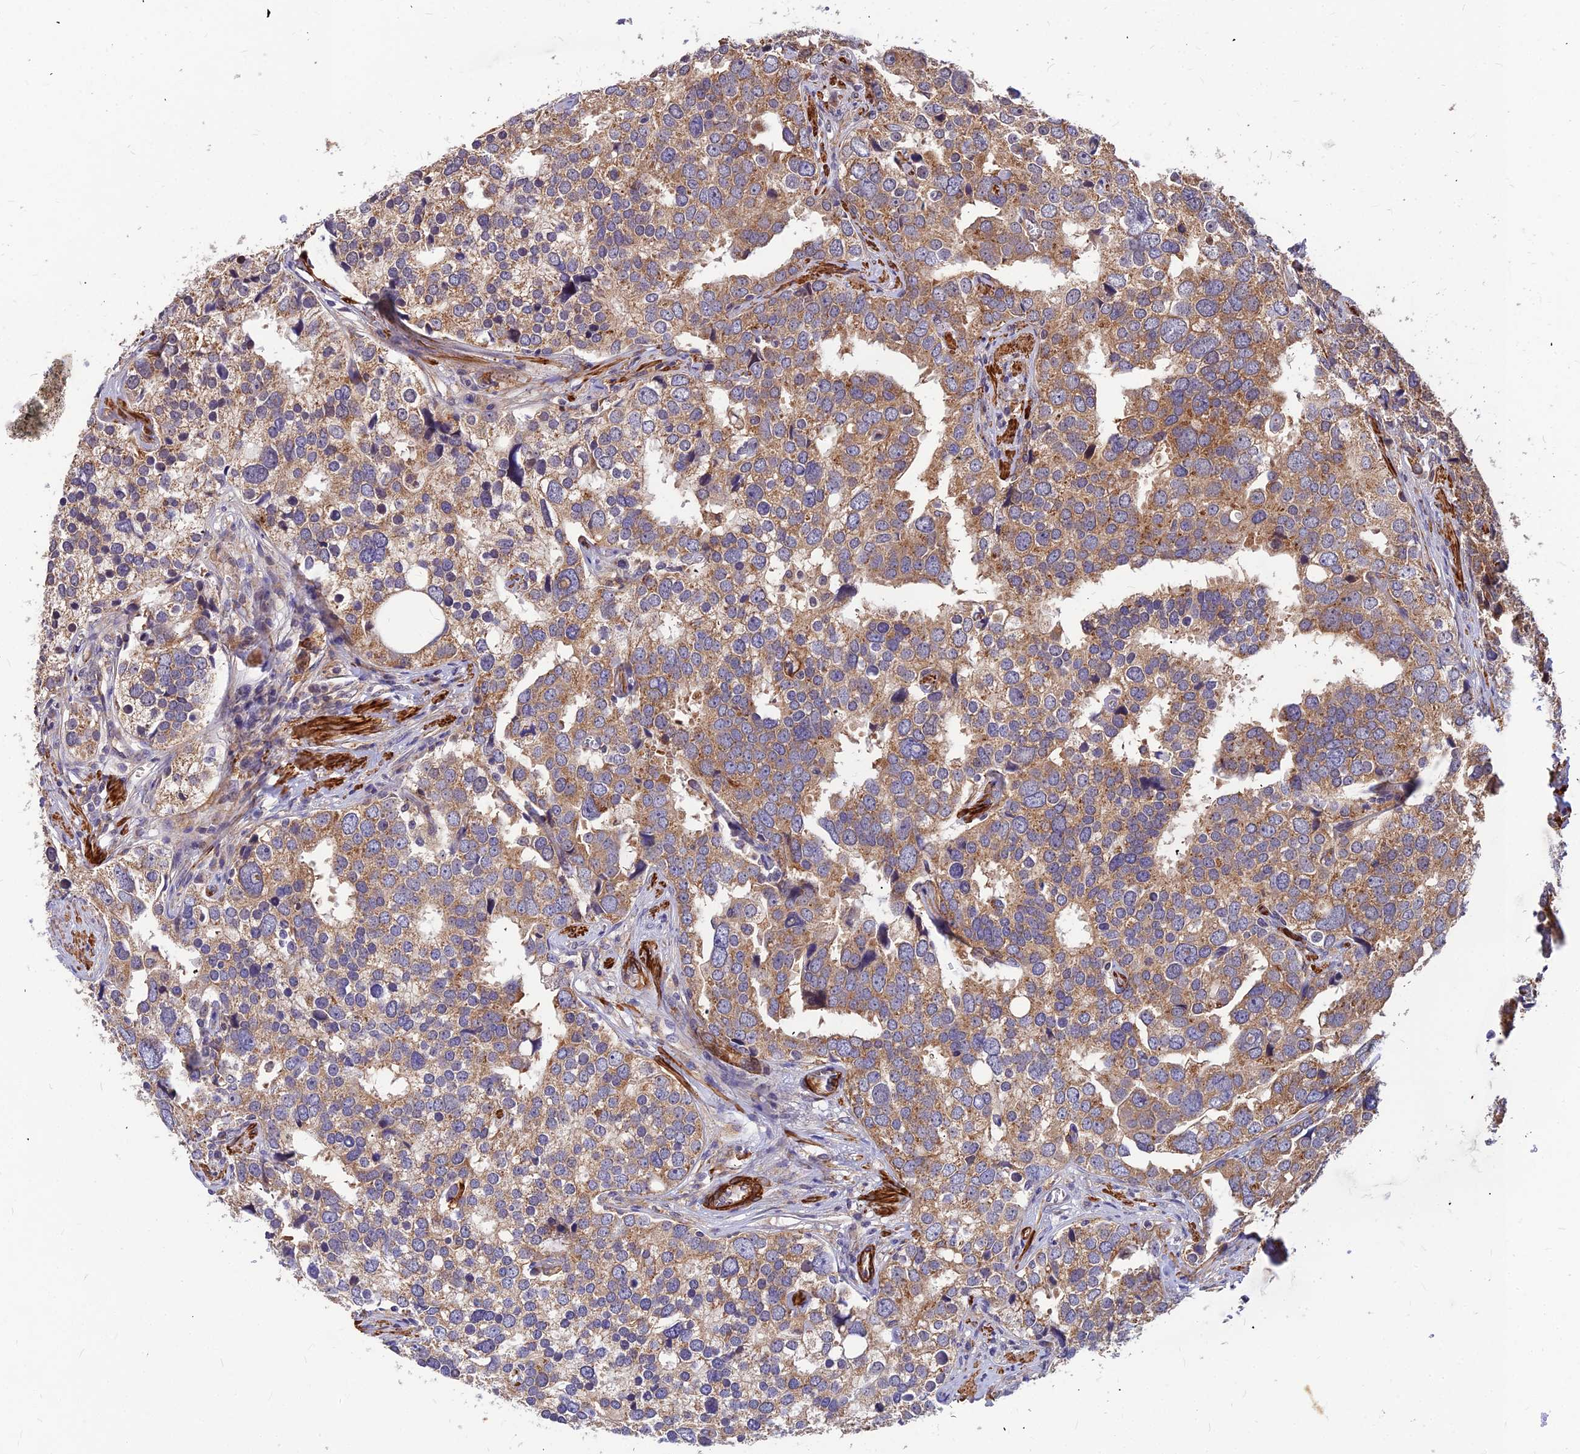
{"staining": {"intensity": "moderate", "quantity": ">75%", "location": "cytoplasmic/membranous"}, "tissue": "prostate cancer", "cell_type": "Tumor cells", "image_type": "cancer", "snomed": [{"axis": "morphology", "description": "Adenocarcinoma, High grade"}, {"axis": "topography", "description": "Prostate"}], "caption": "Prostate cancer tissue shows moderate cytoplasmic/membranous positivity in approximately >75% of tumor cells", "gene": "LEKR1", "patient": {"sex": "male", "age": 71}}